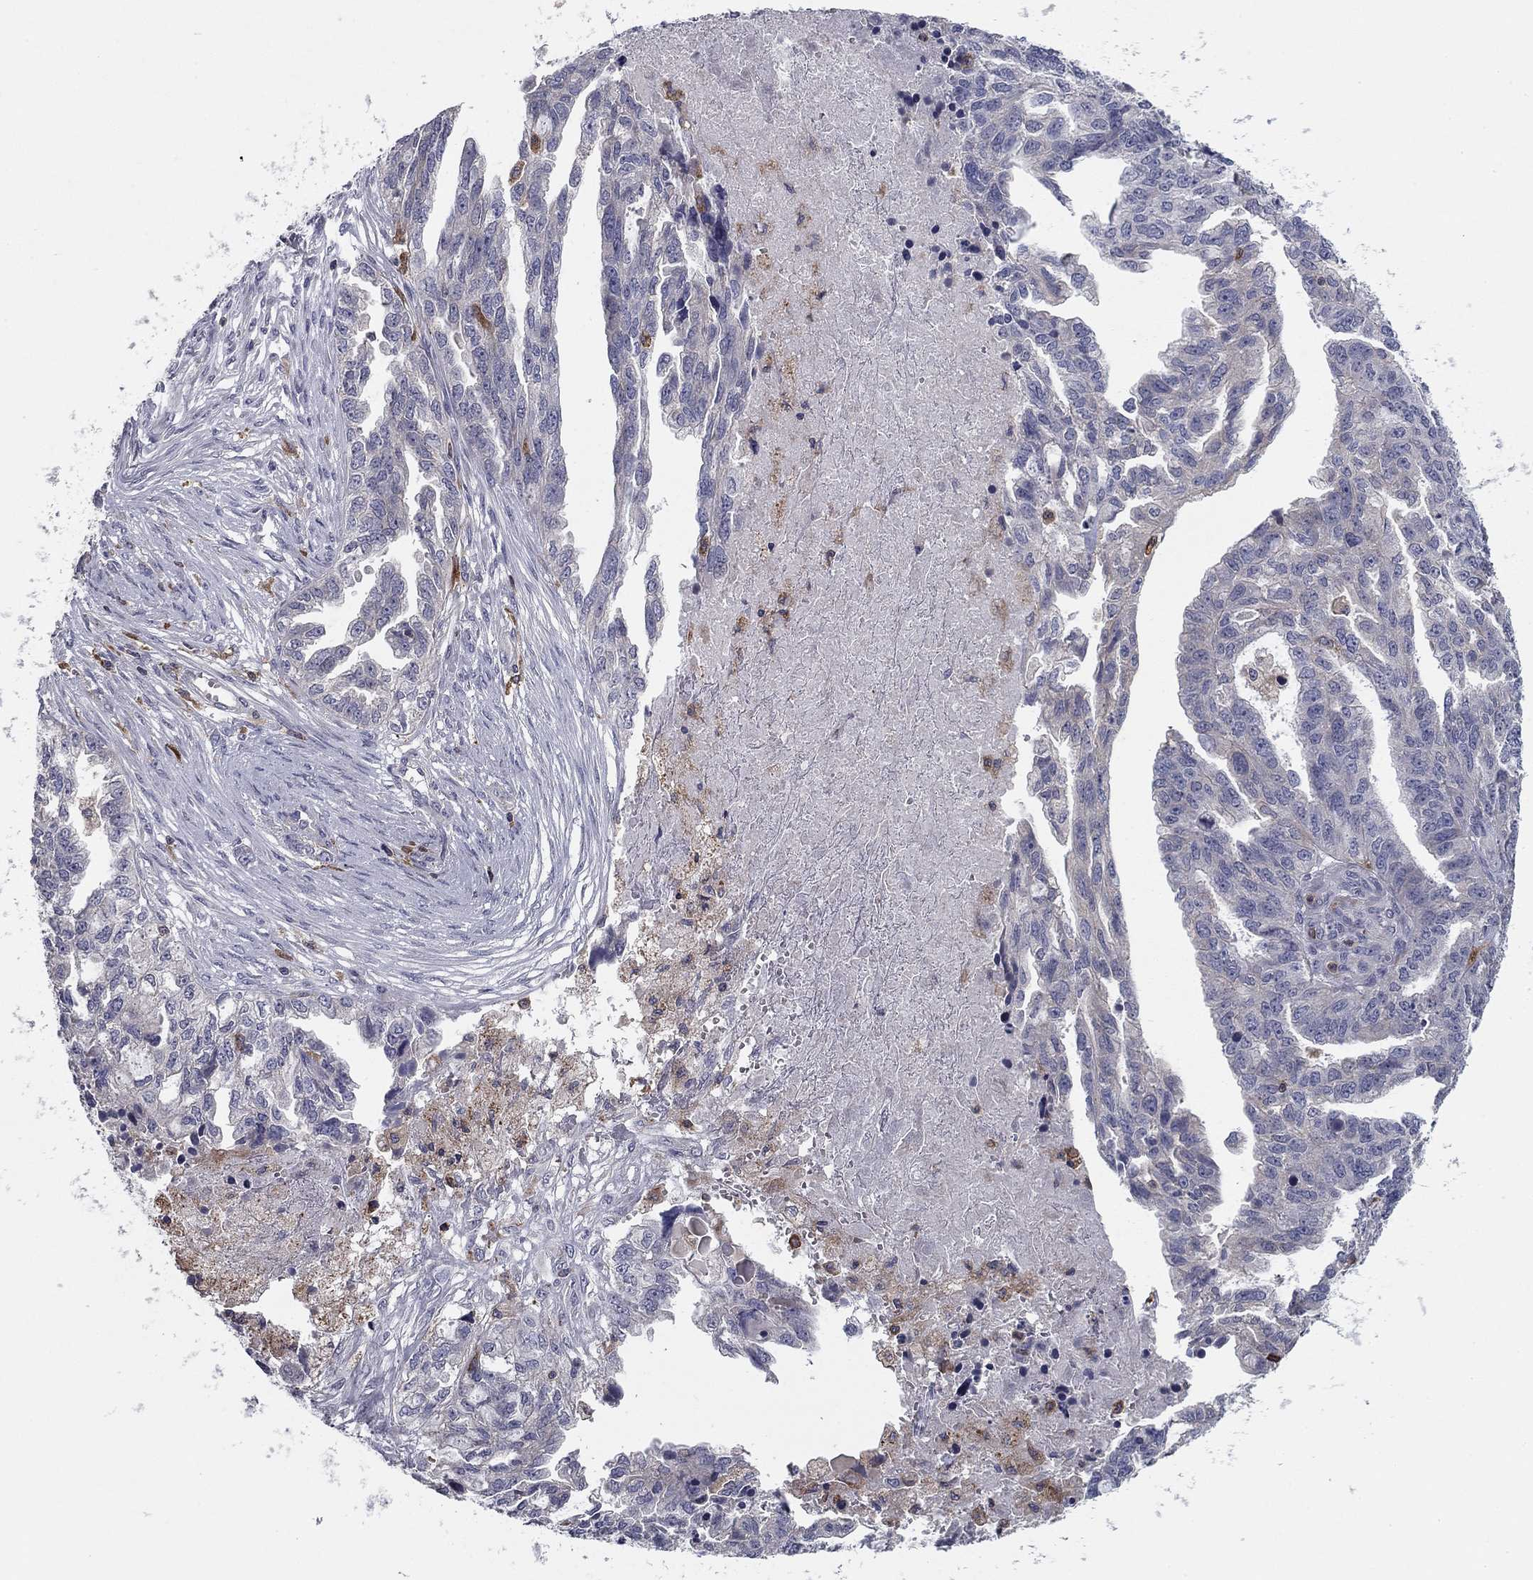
{"staining": {"intensity": "negative", "quantity": "none", "location": "none"}, "tissue": "ovarian cancer", "cell_type": "Tumor cells", "image_type": "cancer", "snomed": [{"axis": "morphology", "description": "Cystadenocarcinoma, serous, NOS"}, {"axis": "topography", "description": "Ovary"}], "caption": "Immunohistochemistry (IHC) of serous cystadenocarcinoma (ovarian) displays no positivity in tumor cells.", "gene": "PLCB2", "patient": {"sex": "female", "age": 51}}